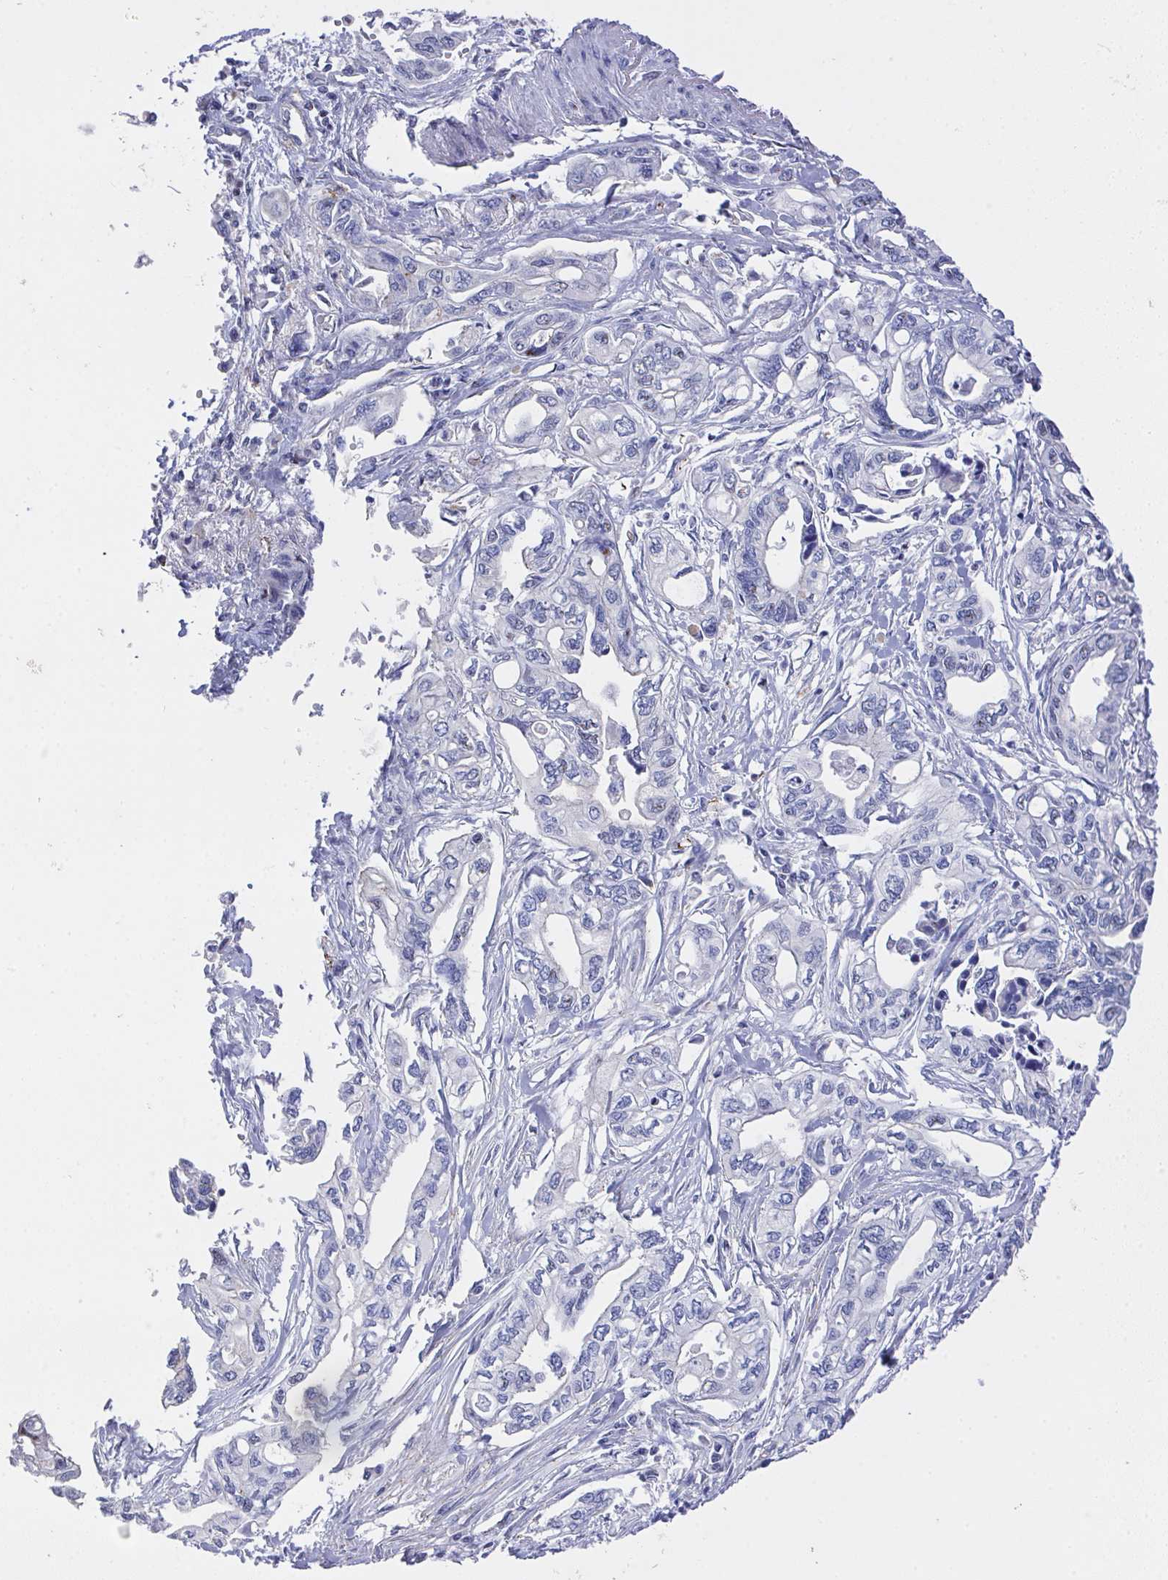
{"staining": {"intensity": "negative", "quantity": "none", "location": "none"}, "tissue": "pancreatic cancer", "cell_type": "Tumor cells", "image_type": "cancer", "snomed": [{"axis": "morphology", "description": "Adenocarcinoma, NOS"}, {"axis": "topography", "description": "Pancreas"}], "caption": "High power microscopy photomicrograph of an immunohistochemistry (IHC) micrograph of pancreatic cancer (adenocarcinoma), revealing no significant expression in tumor cells.", "gene": "PRG3", "patient": {"sex": "male", "age": 68}}